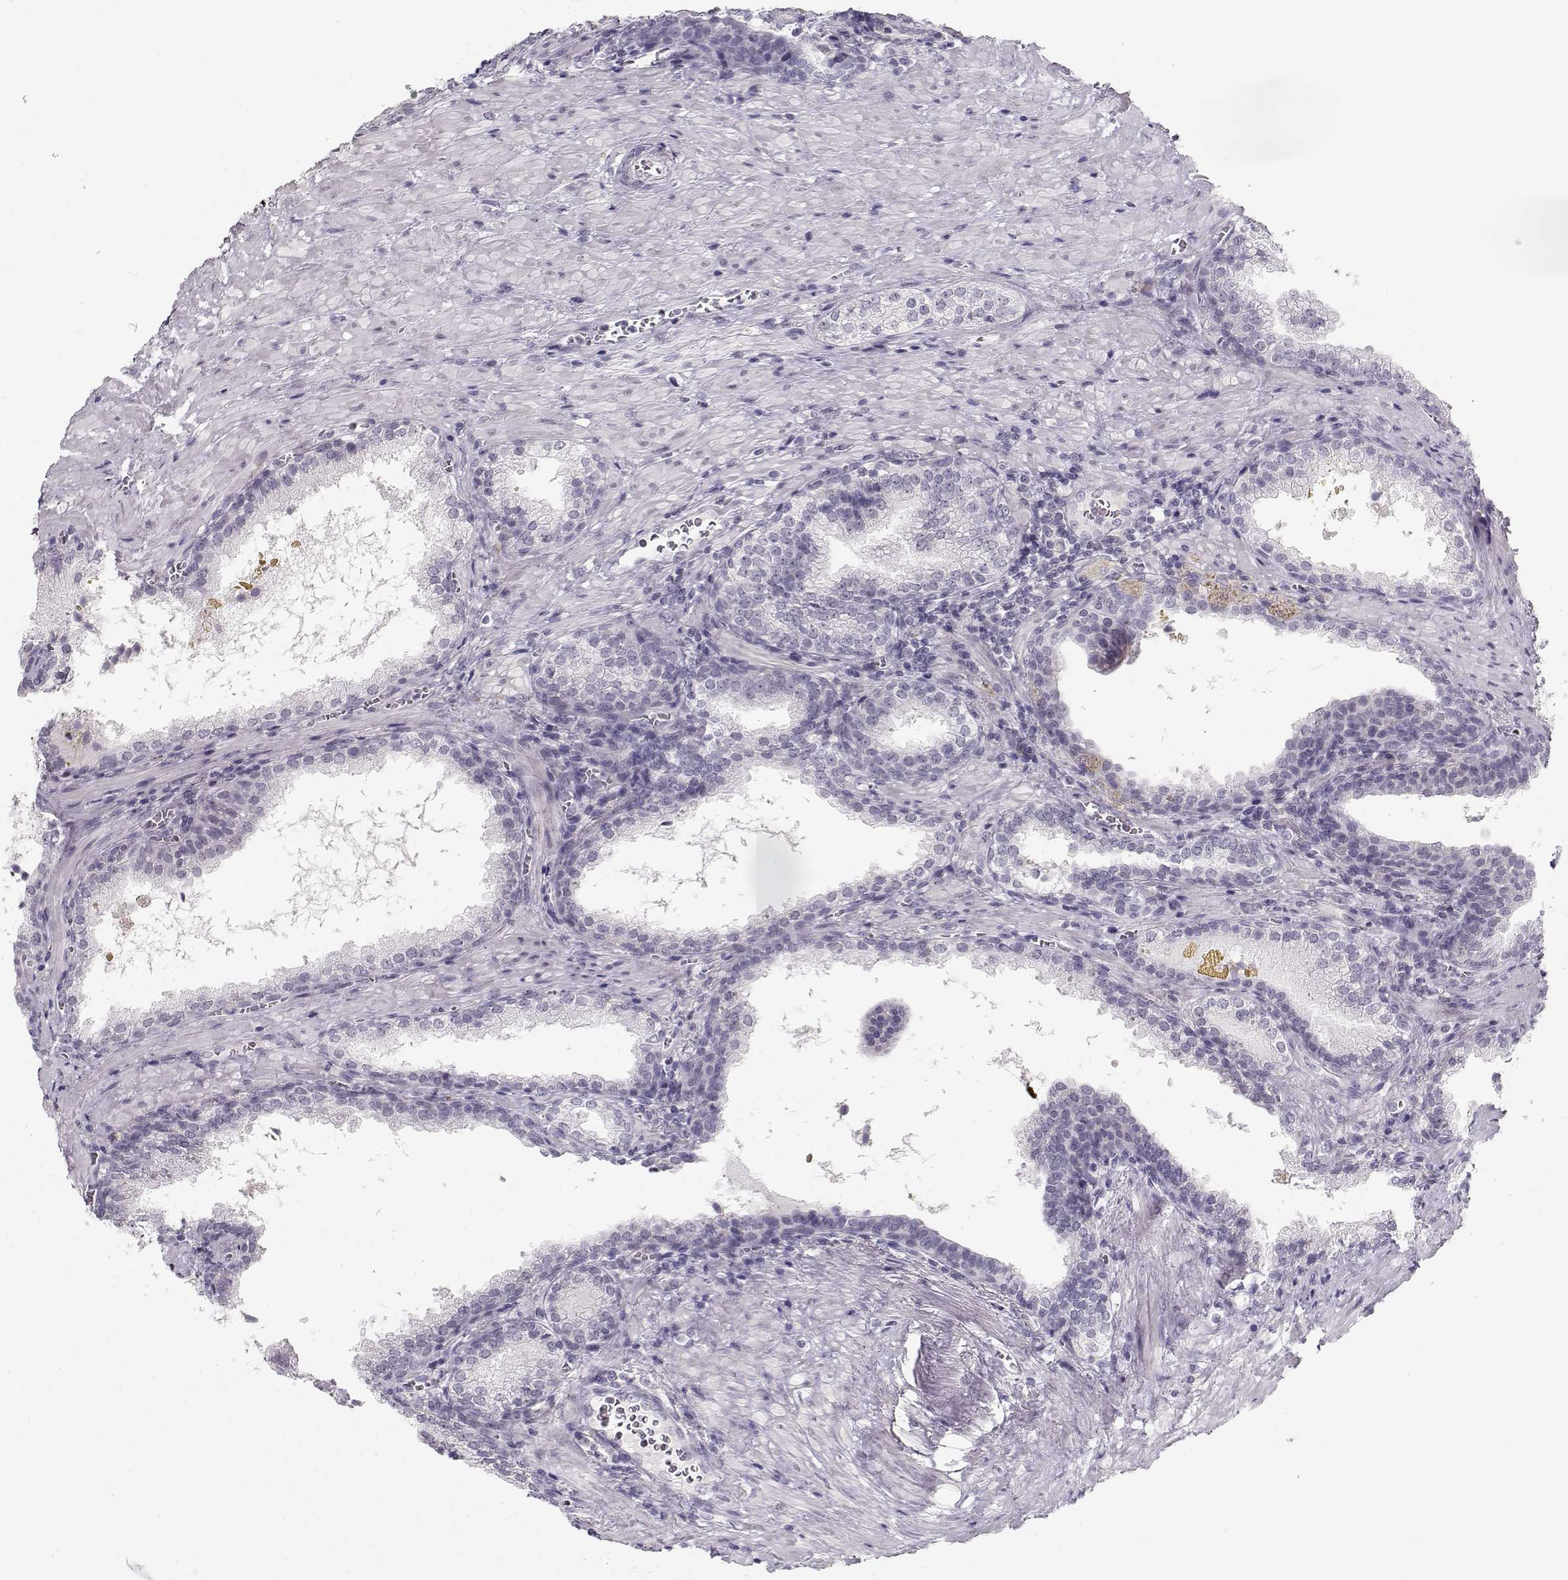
{"staining": {"intensity": "negative", "quantity": "none", "location": "none"}, "tissue": "prostate cancer", "cell_type": "Tumor cells", "image_type": "cancer", "snomed": [{"axis": "morphology", "description": "Adenocarcinoma, NOS"}, {"axis": "topography", "description": "Prostate and seminal vesicle, NOS"}], "caption": "Immunohistochemistry of prostate adenocarcinoma exhibits no positivity in tumor cells.", "gene": "IMPG1", "patient": {"sex": "male", "age": 63}}